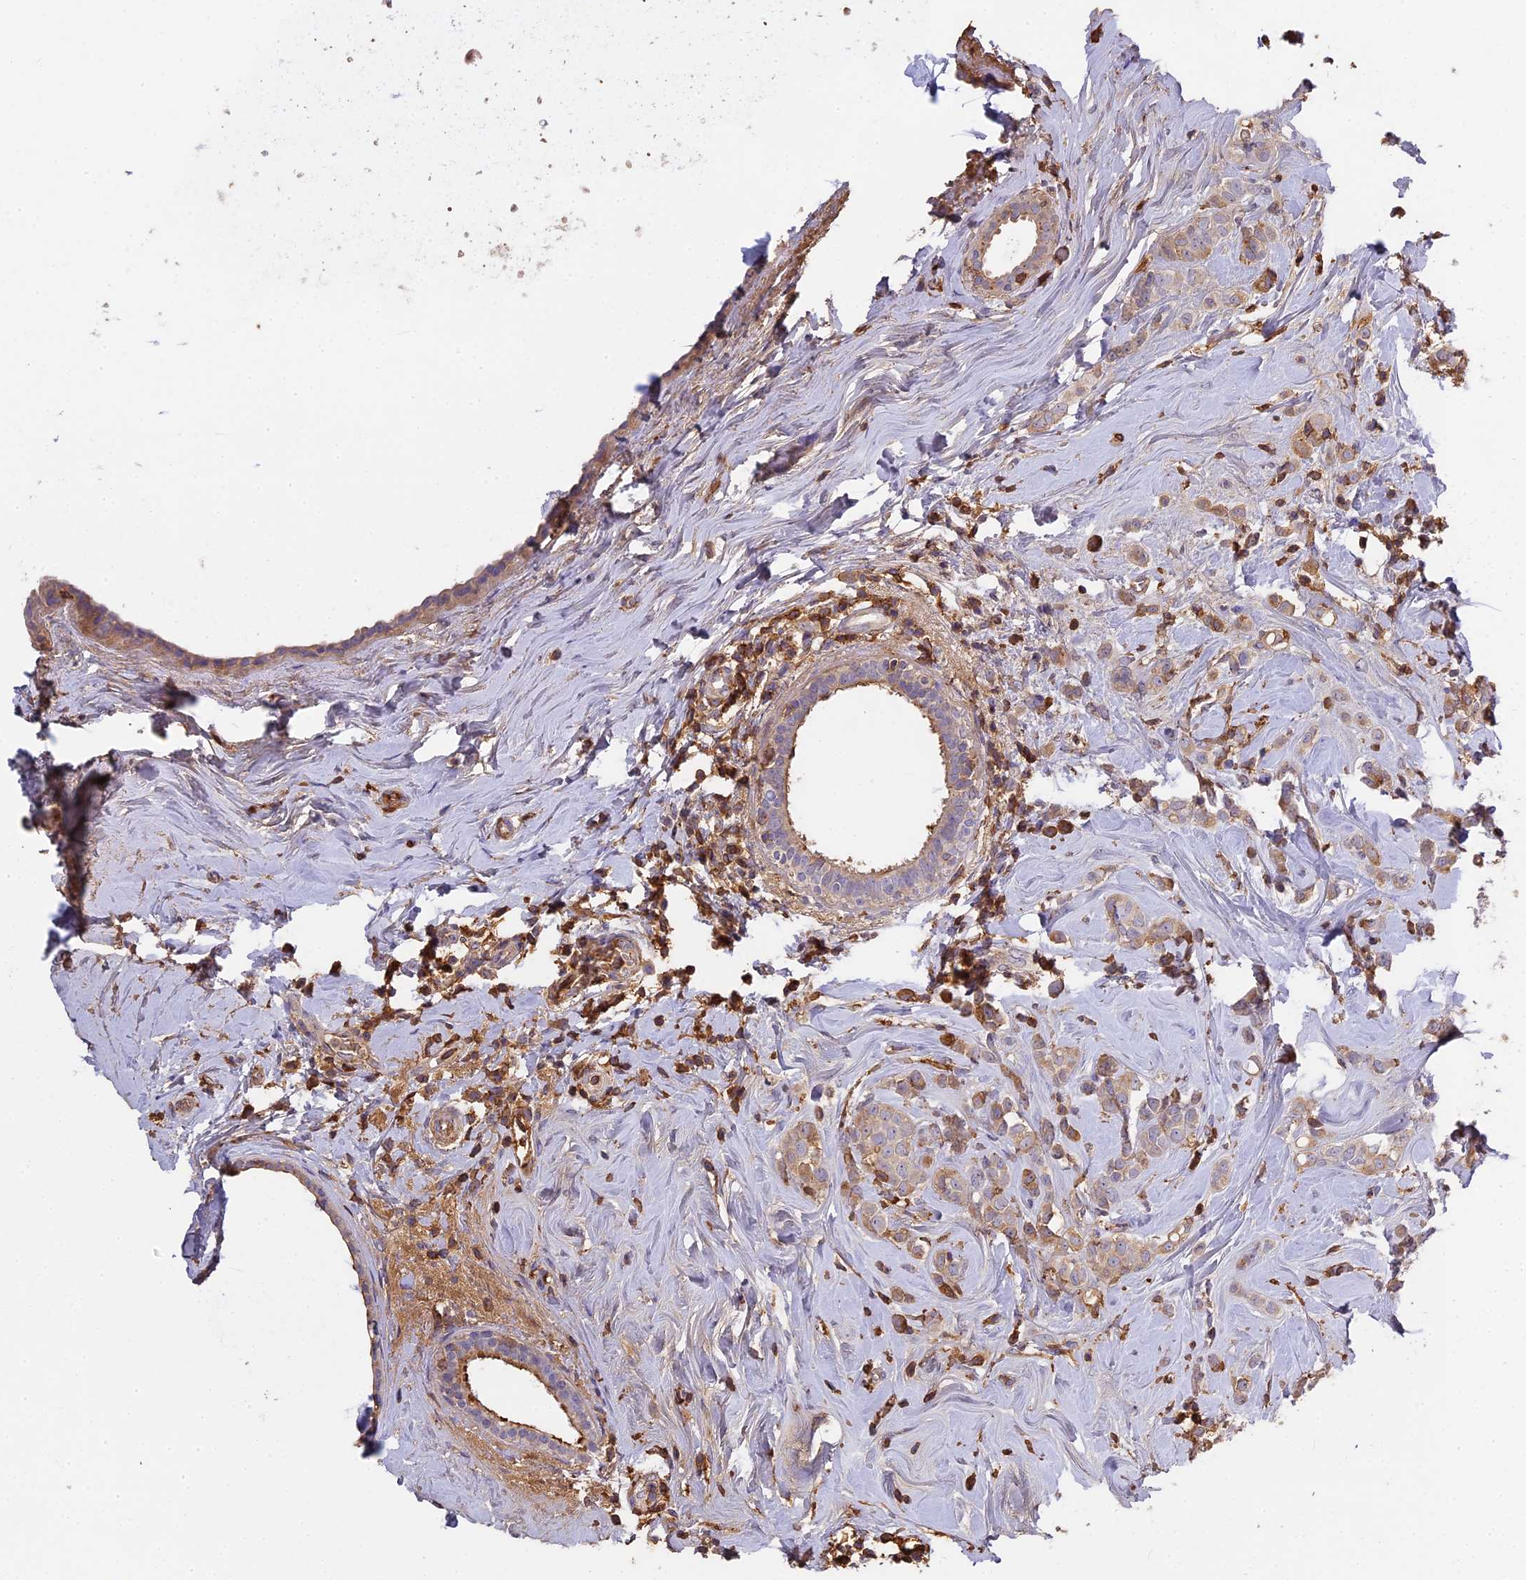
{"staining": {"intensity": "weak", "quantity": "<25%", "location": "cytoplasmic/membranous"}, "tissue": "breast cancer", "cell_type": "Tumor cells", "image_type": "cancer", "snomed": [{"axis": "morphology", "description": "Lobular carcinoma"}, {"axis": "topography", "description": "Breast"}], "caption": "DAB immunohistochemical staining of breast lobular carcinoma exhibits no significant positivity in tumor cells. Brightfield microscopy of immunohistochemistry (IHC) stained with DAB (3,3'-diaminobenzidine) (brown) and hematoxylin (blue), captured at high magnification.", "gene": "CFAP119", "patient": {"sex": "female", "age": 47}}